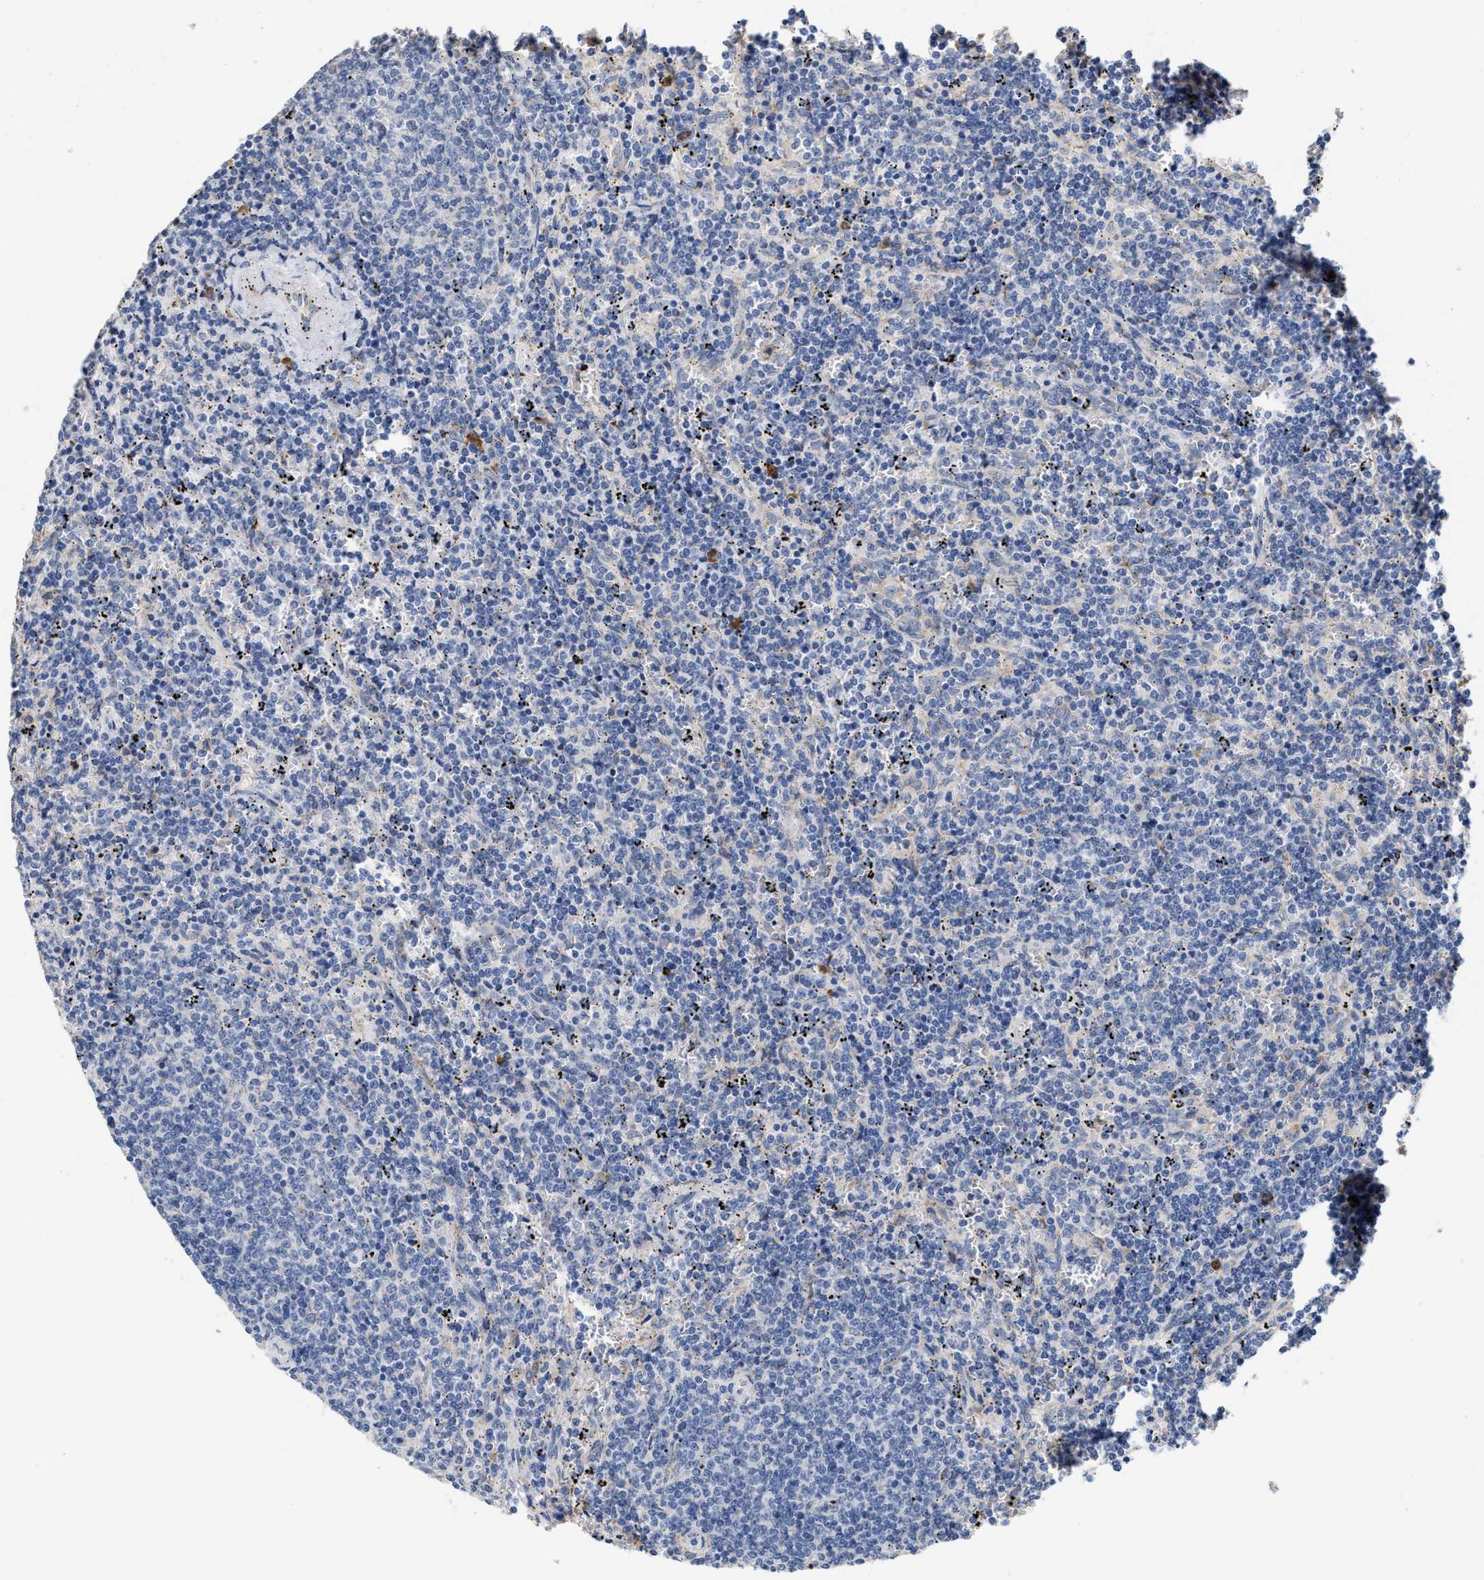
{"staining": {"intensity": "negative", "quantity": "none", "location": "none"}, "tissue": "lymphoma", "cell_type": "Tumor cells", "image_type": "cancer", "snomed": [{"axis": "morphology", "description": "Malignant lymphoma, non-Hodgkin's type, Low grade"}, {"axis": "topography", "description": "Spleen"}], "caption": "This is an IHC image of human malignant lymphoma, non-Hodgkin's type (low-grade). There is no expression in tumor cells.", "gene": "RYR2", "patient": {"sex": "female", "age": 50}}